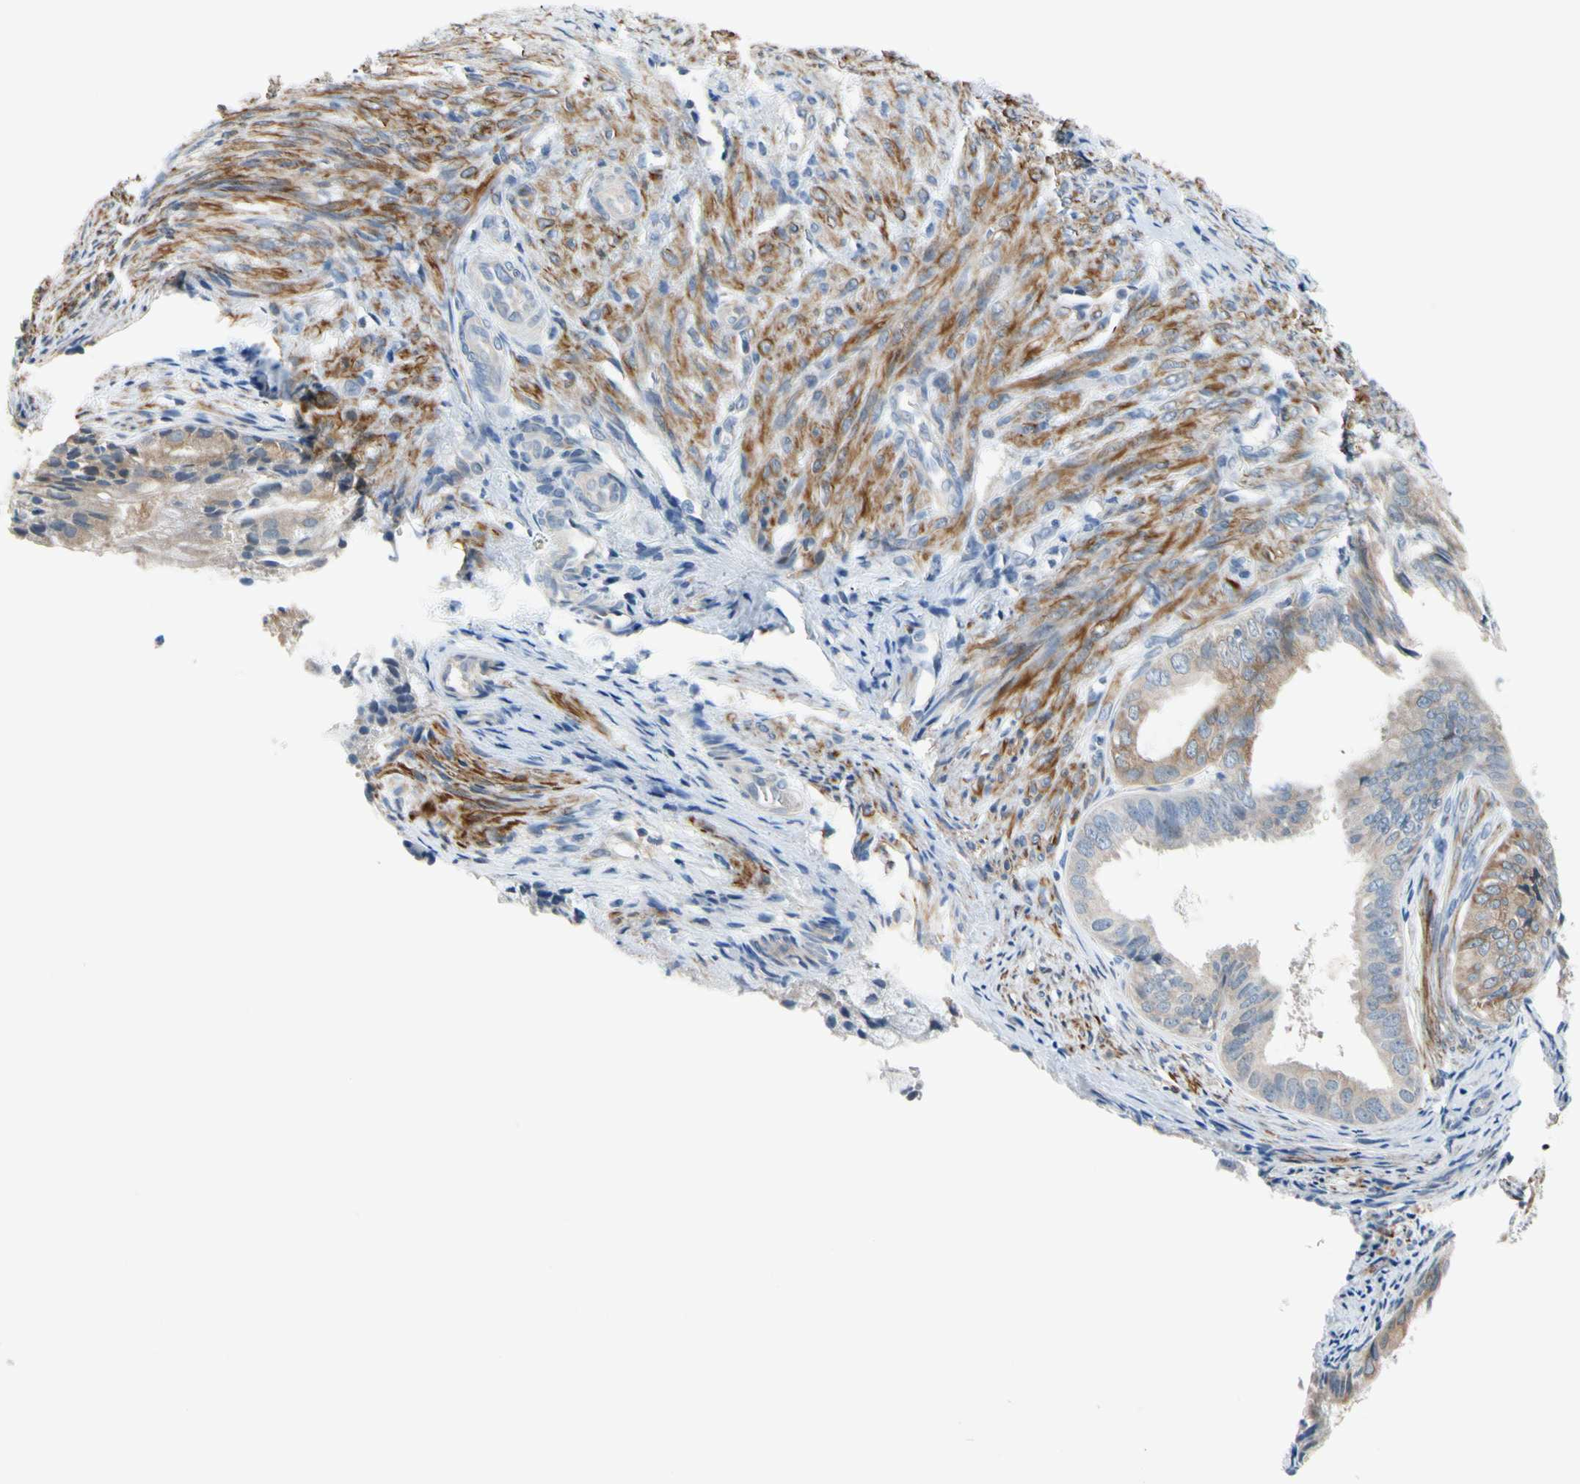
{"staining": {"intensity": "negative", "quantity": "none", "location": "none"}, "tissue": "endometrial cancer", "cell_type": "Tumor cells", "image_type": "cancer", "snomed": [{"axis": "morphology", "description": "Adenocarcinoma, NOS"}, {"axis": "topography", "description": "Endometrium"}], "caption": "This is an immunohistochemistry micrograph of endometrial cancer (adenocarcinoma). There is no positivity in tumor cells.", "gene": "SLC27A6", "patient": {"sex": "female", "age": 86}}